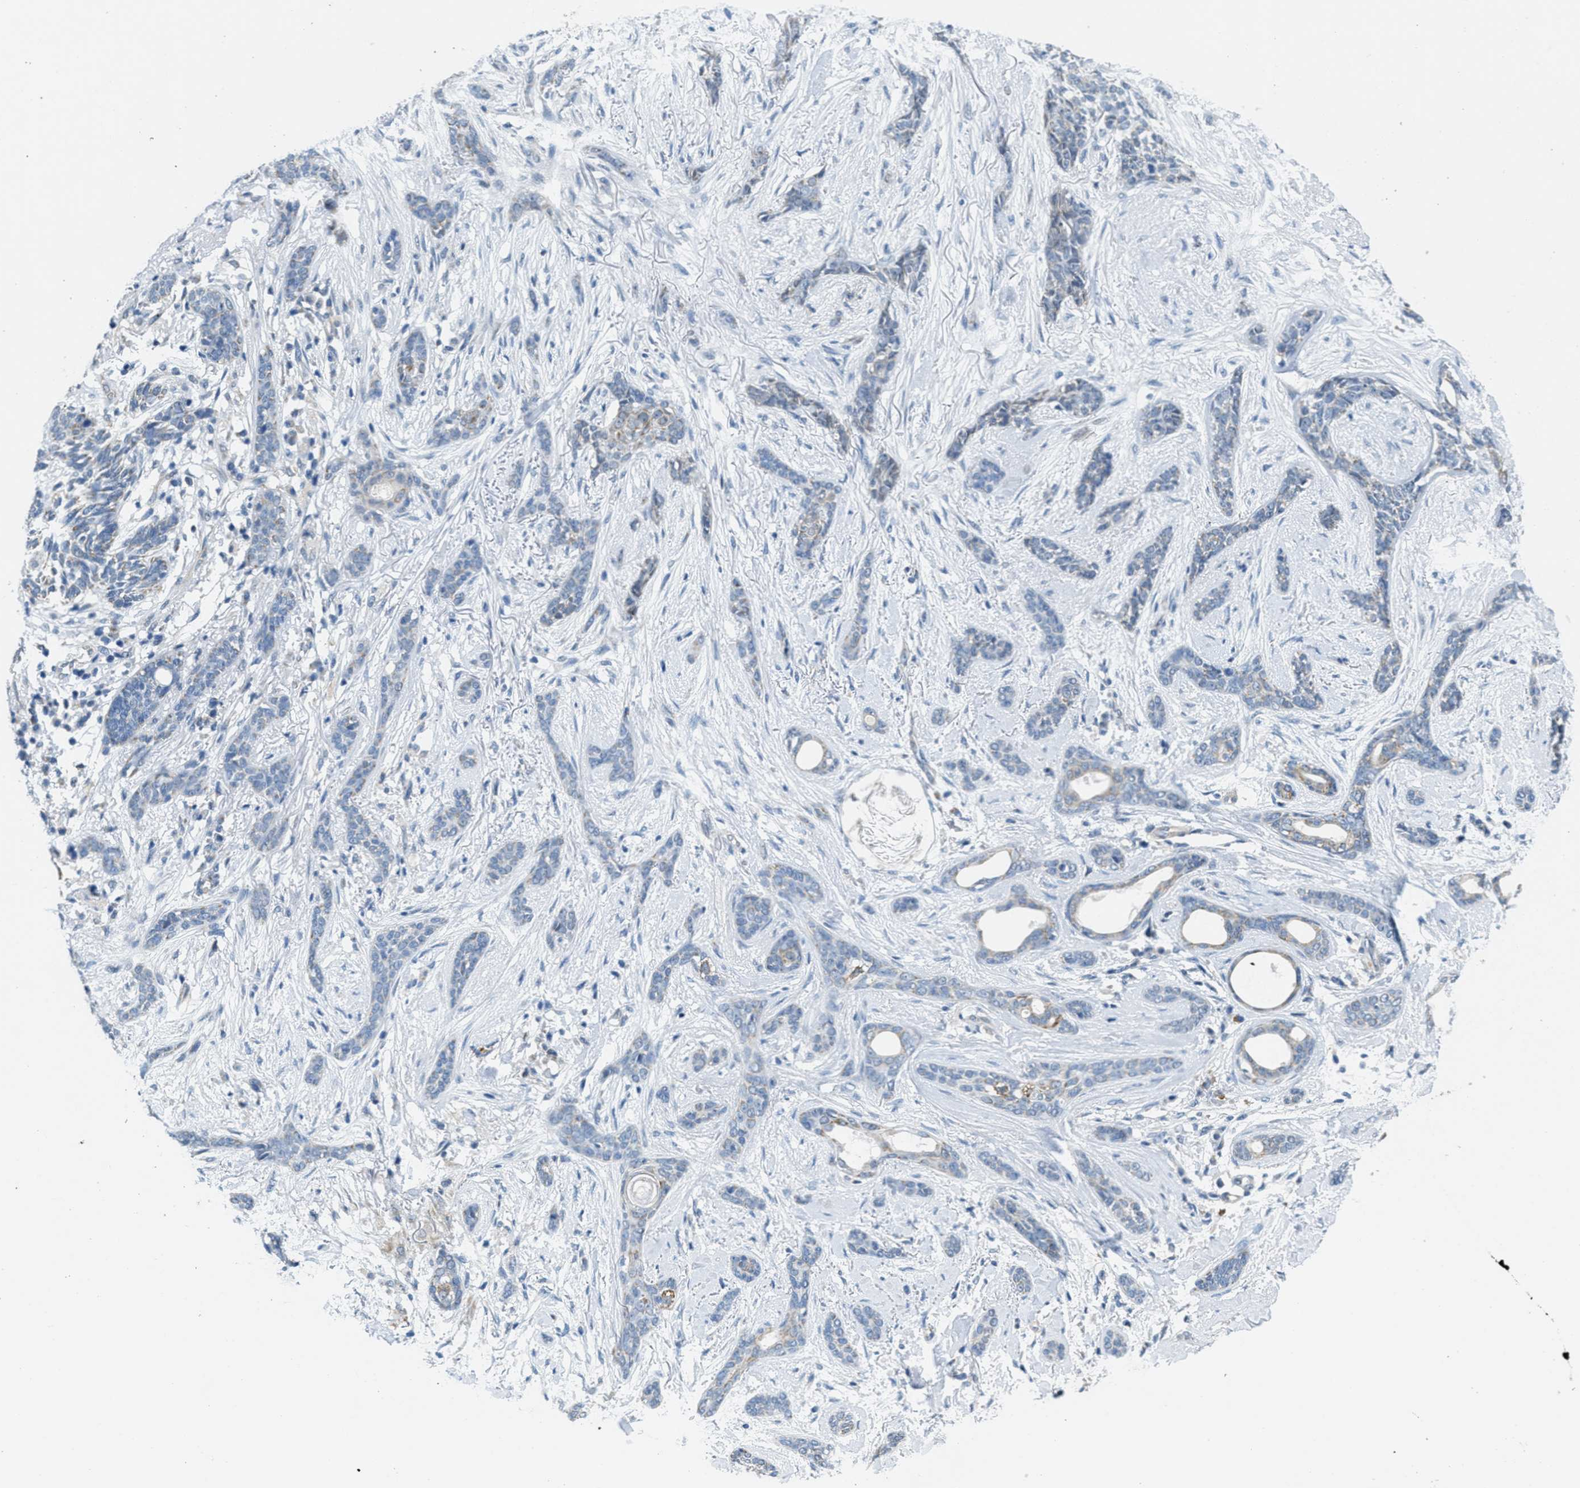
{"staining": {"intensity": "weak", "quantity": "<25%", "location": "cytoplasmic/membranous"}, "tissue": "skin cancer", "cell_type": "Tumor cells", "image_type": "cancer", "snomed": [{"axis": "morphology", "description": "Basal cell carcinoma"}, {"axis": "morphology", "description": "Adnexal tumor, benign"}, {"axis": "topography", "description": "Skin"}], "caption": "Micrograph shows no significant protein positivity in tumor cells of skin cancer (benign adnexal tumor). (Stains: DAB immunohistochemistry with hematoxylin counter stain, Microscopy: brightfield microscopy at high magnification).", "gene": "TOMM70", "patient": {"sex": "female", "age": 42}}